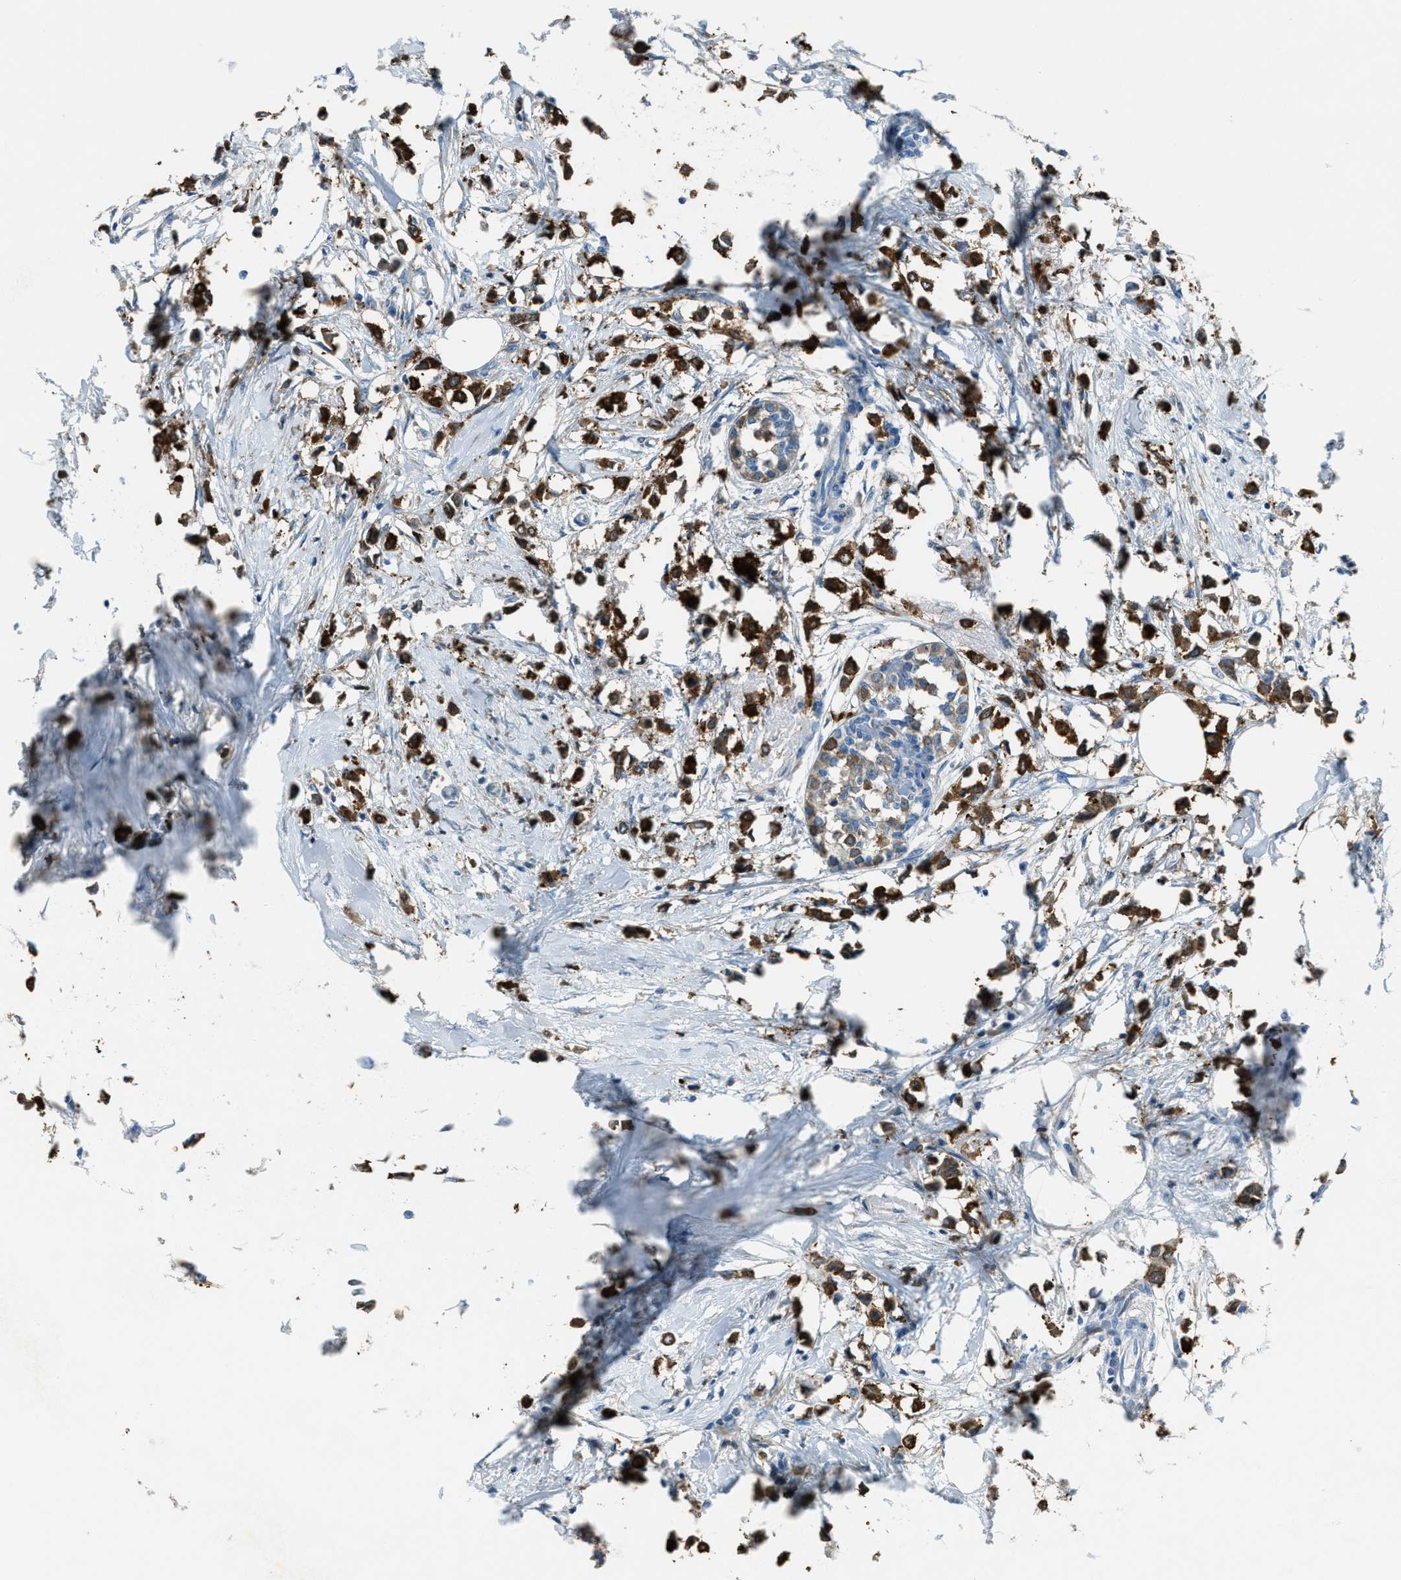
{"staining": {"intensity": "strong", "quantity": ">75%", "location": "cytoplasmic/membranous"}, "tissue": "breast cancer", "cell_type": "Tumor cells", "image_type": "cancer", "snomed": [{"axis": "morphology", "description": "Lobular carcinoma"}, {"axis": "topography", "description": "Breast"}], "caption": "Lobular carcinoma (breast) stained for a protein exhibits strong cytoplasmic/membranous positivity in tumor cells.", "gene": "MATCAP2", "patient": {"sex": "female", "age": 51}}